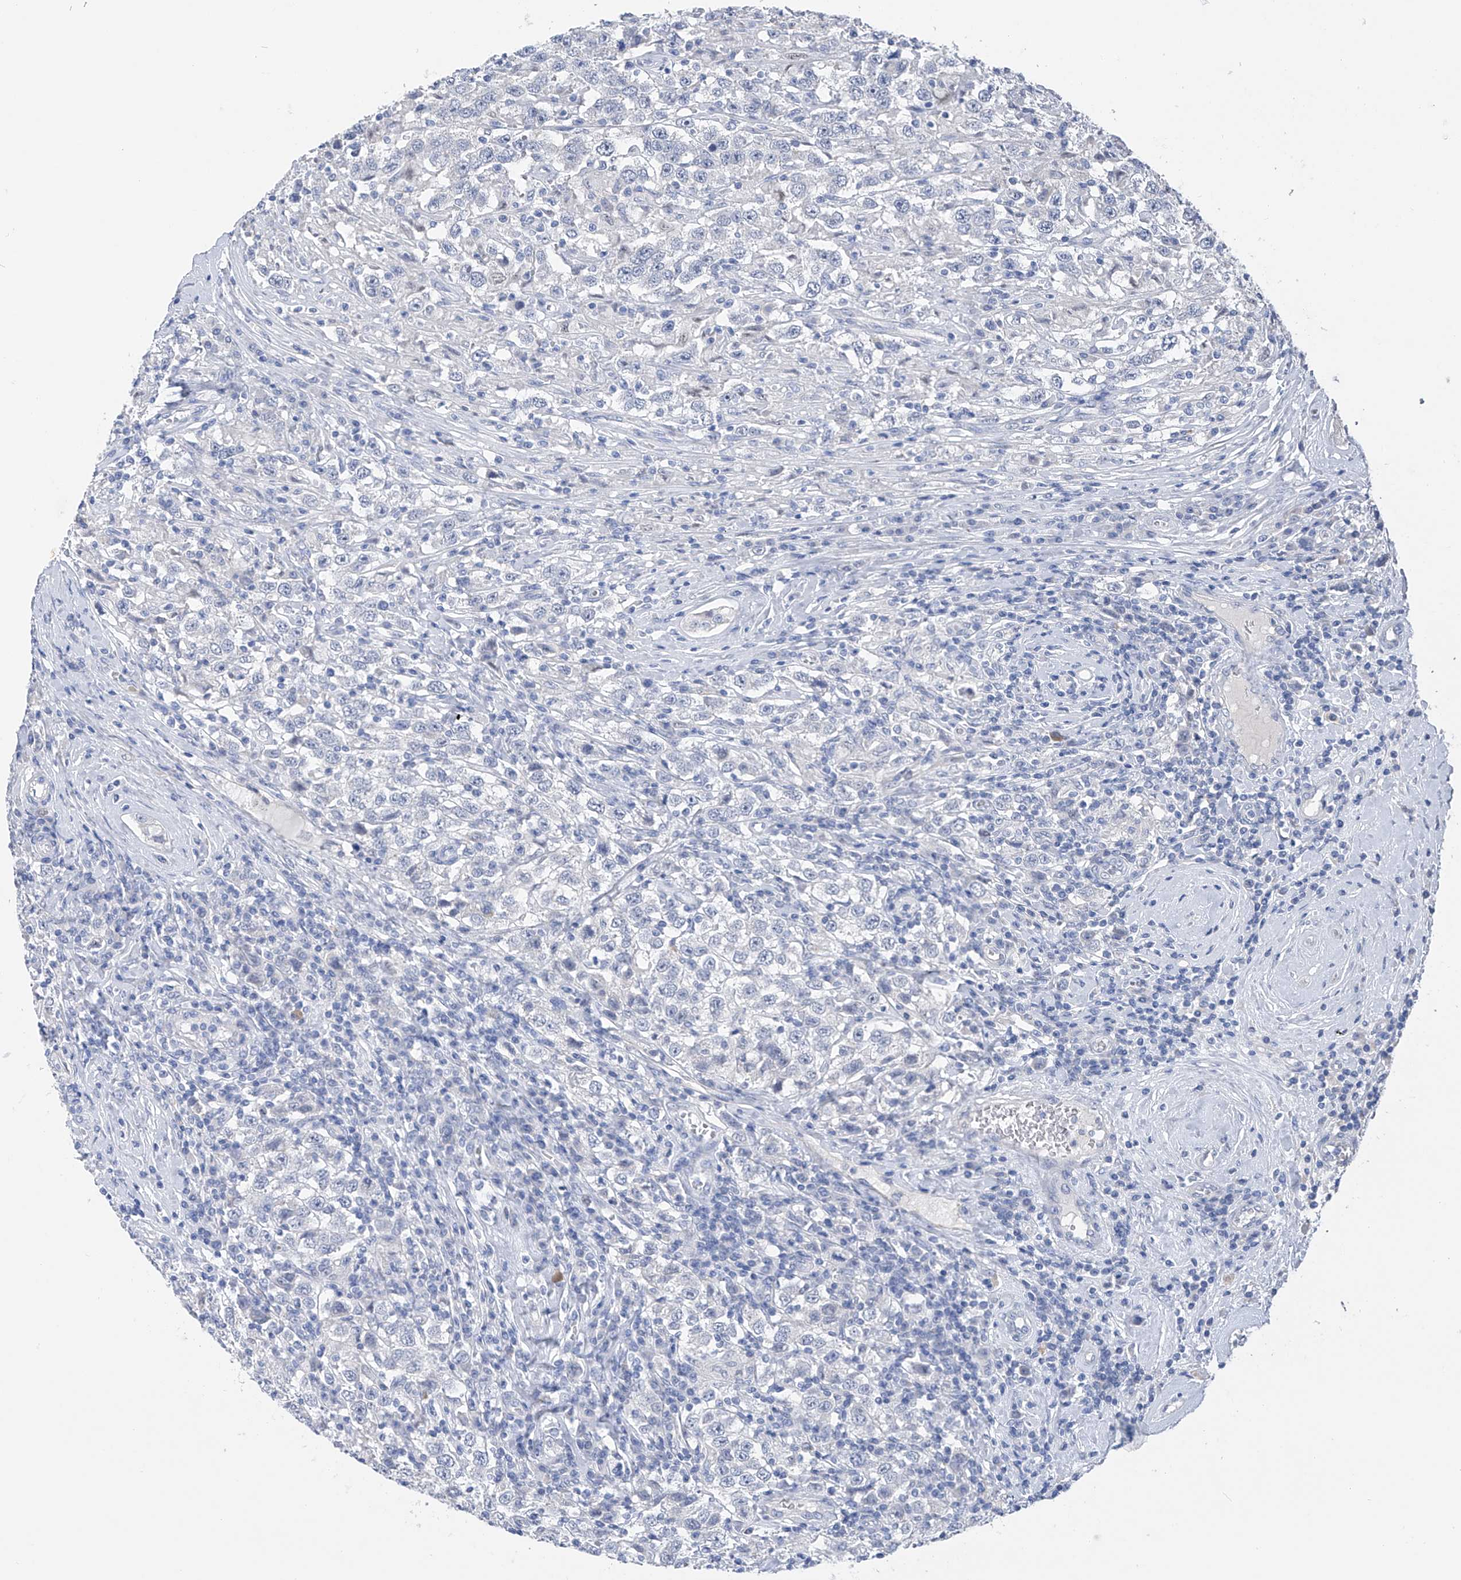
{"staining": {"intensity": "negative", "quantity": "none", "location": "none"}, "tissue": "testis cancer", "cell_type": "Tumor cells", "image_type": "cancer", "snomed": [{"axis": "morphology", "description": "Seminoma, NOS"}, {"axis": "topography", "description": "Testis"}], "caption": "Tumor cells show no significant positivity in testis seminoma.", "gene": "ADRA1A", "patient": {"sex": "male", "age": 41}}